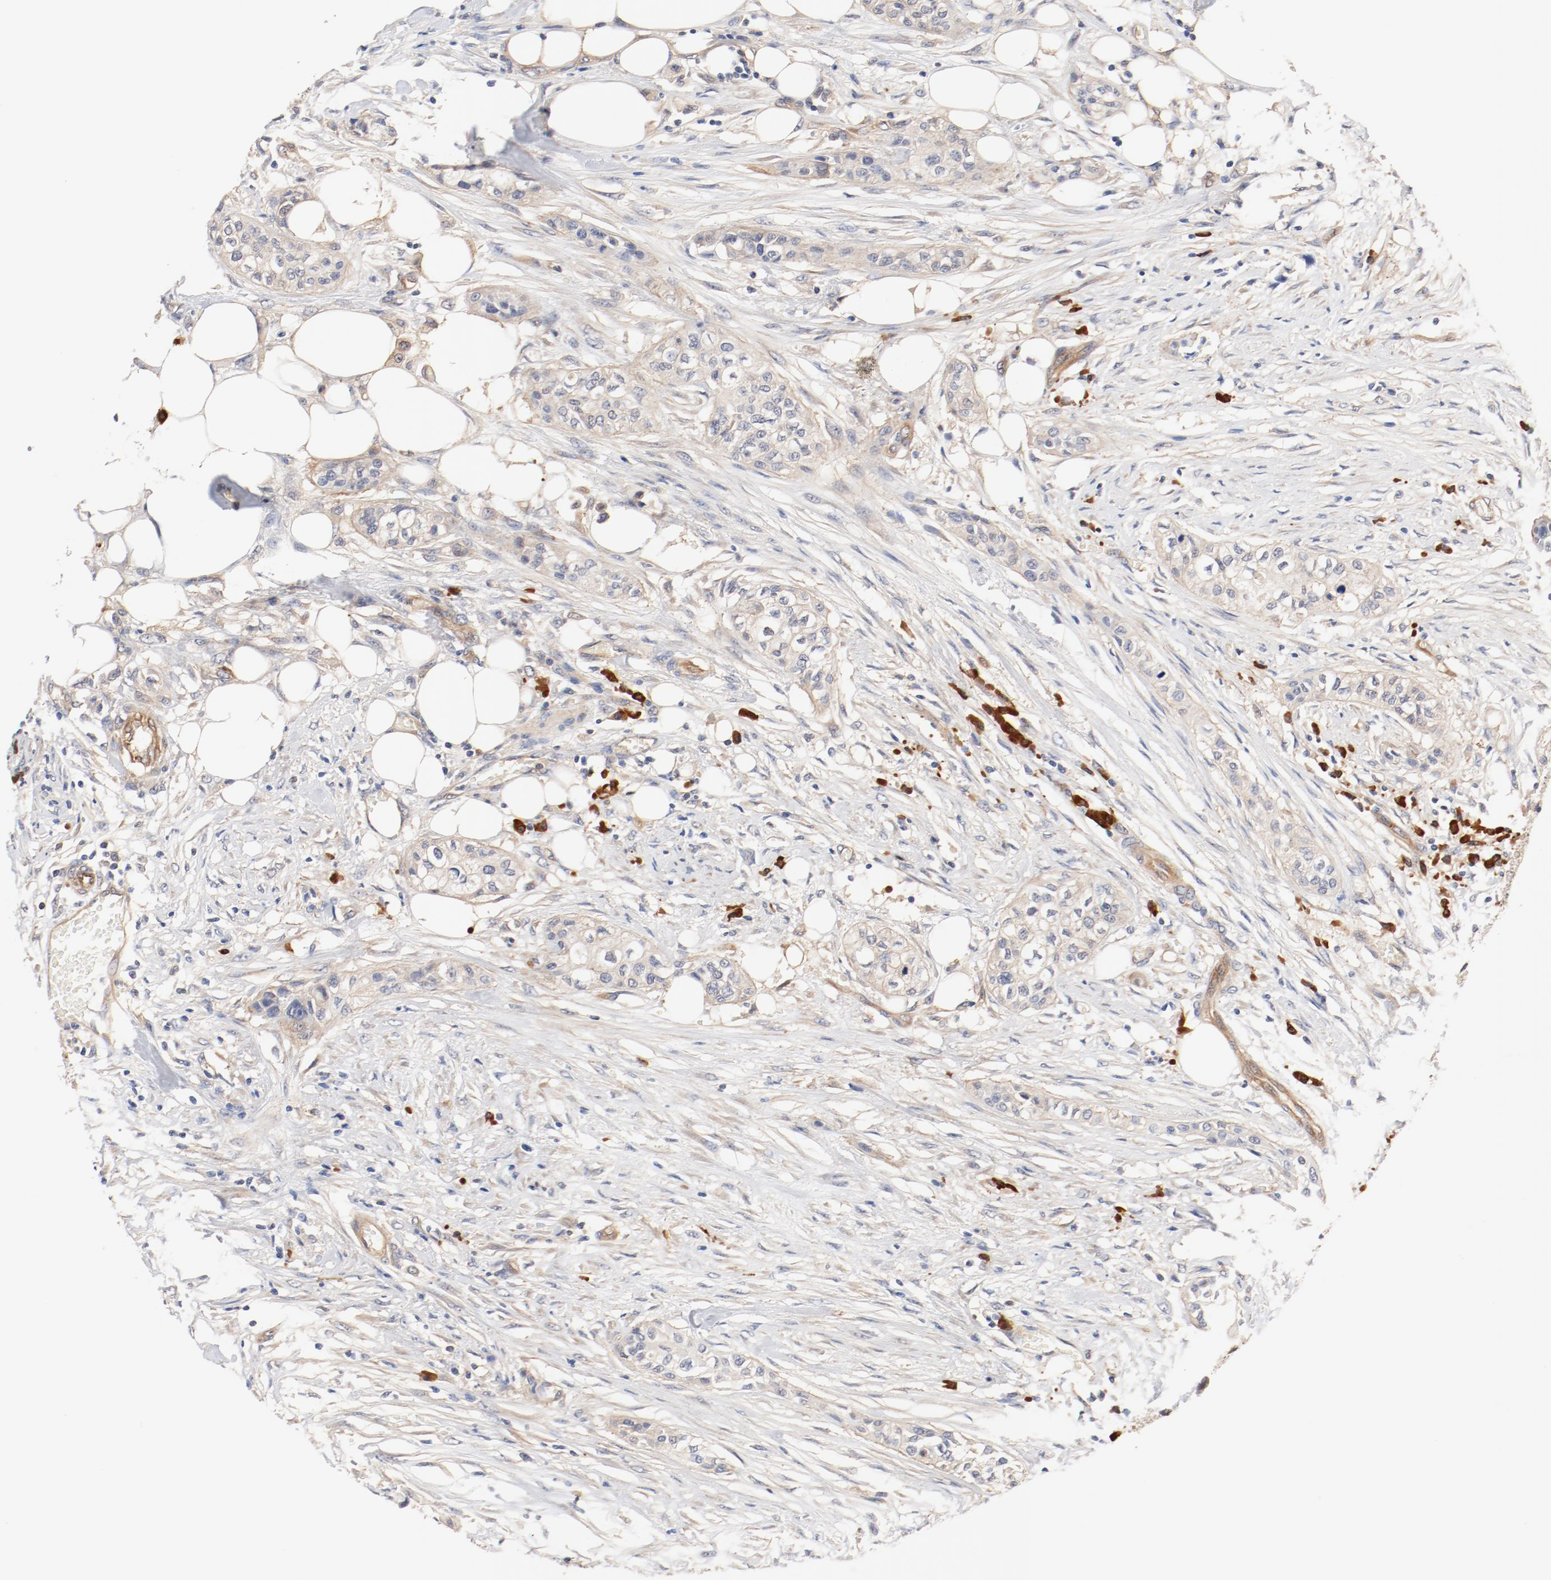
{"staining": {"intensity": "weak", "quantity": ">75%", "location": "cytoplasmic/membranous"}, "tissue": "urothelial cancer", "cell_type": "Tumor cells", "image_type": "cancer", "snomed": [{"axis": "morphology", "description": "Urothelial carcinoma, High grade"}, {"axis": "topography", "description": "Urinary bladder"}], "caption": "Immunohistochemical staining of urothelial cancer shows weak cytoplasmic/membranous protein positivity in about >75% of tumor cells.", "gene": "UBE2J1", "patient": {"sex": "male", "age": 74}}